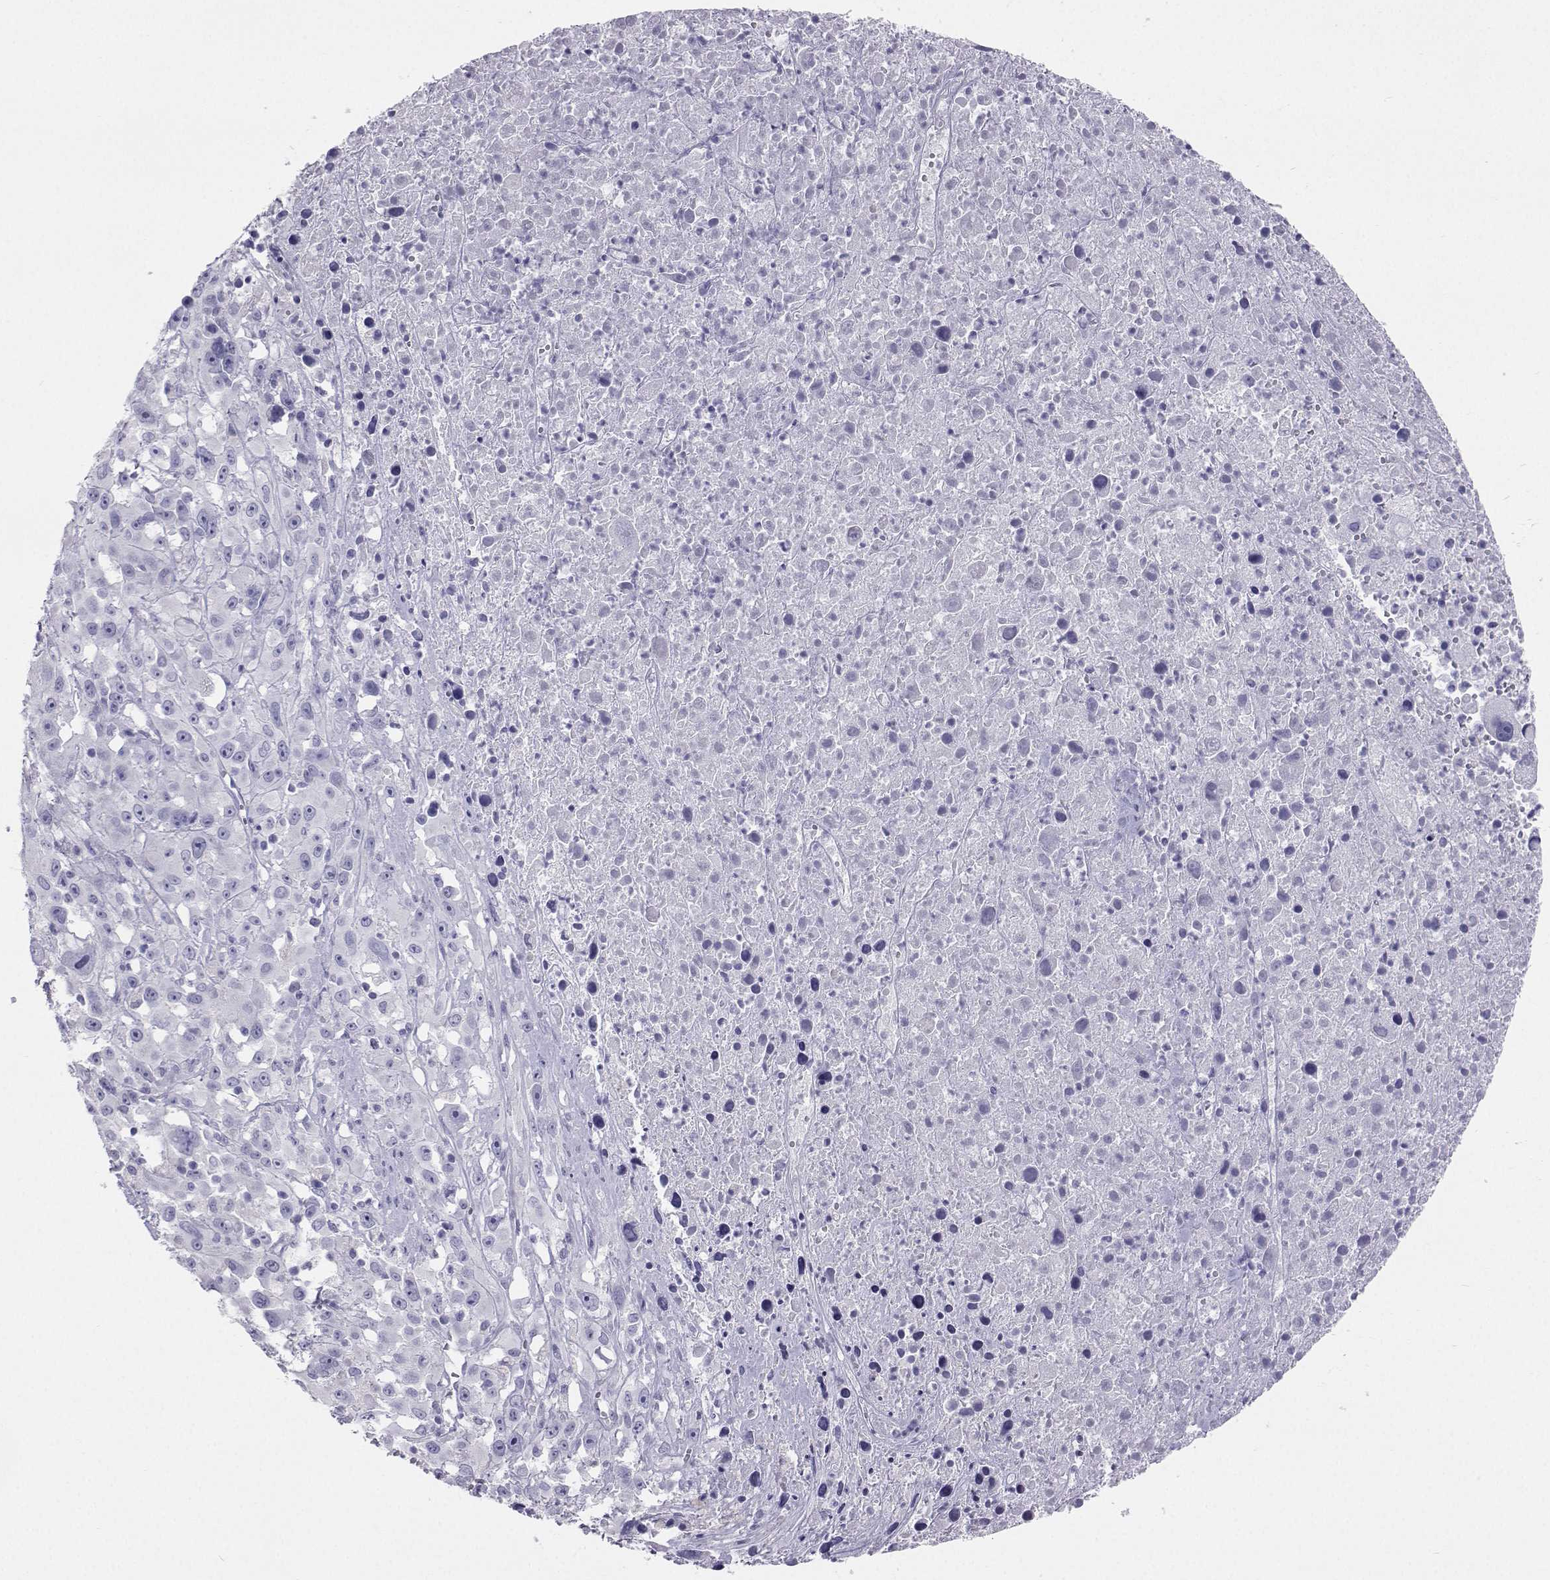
{"staining": {"intensity": "negative", "quantity": "none", "location": "none"}, "tissue": "melanoma", "cell_type": "Tumor cells", "image_type": "cancer", "snomed": [{"axis": "morphology", "description": "Malignant melanoma, Metastatic site"}, {"axis": "topography", "description": "Soft tissue"}], "caption": "The micrograph reveals no staining of tumor cells in melanoma.", "gene": "PLIN4", "patient": {"sex": "male", "age": 50}}